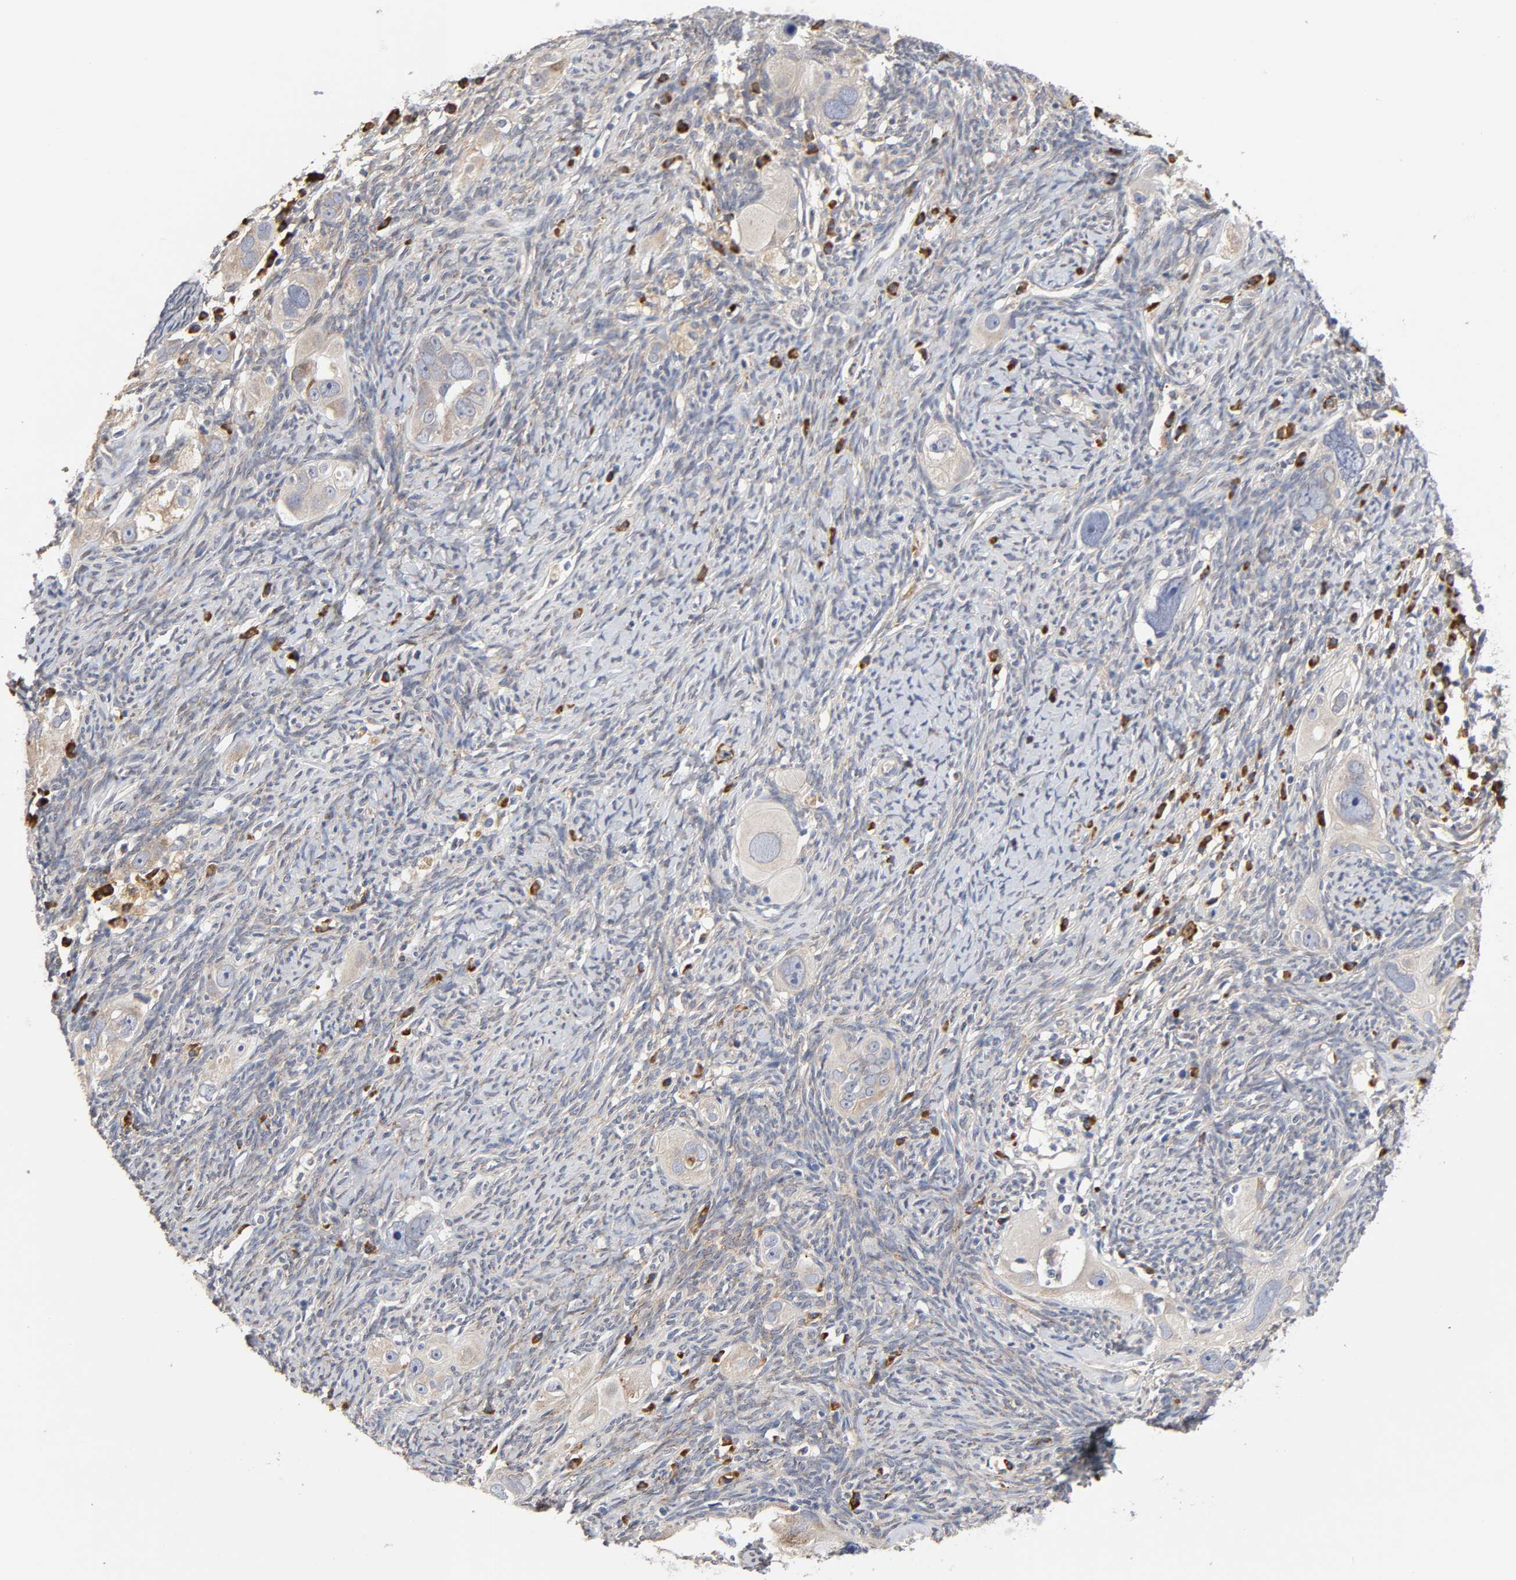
{"staining": {"intensity": "negative", "quantity": "none", "location": "none"}, "tissue": "ovarian cancer", "cell_type": "Tumor cells", "image_type": "cancer", "snomed": [{"axis": "morphology", "description": "Normal tissue, NOS"}, {"axis": "morphology", "description": "Cystadenocarcinoma, serous, NOS"}, {"axis": "topography", "description": "Ovary"}], "caption": "Immunohistochemistry (IHC) histopathology image of ovarian cancer (serous cystadenocarcinoma) stained for a protein (brown), which reveals no expression in tumor cells.", "gene": "HDLBP", "patient": {"sex": "female", "age": 62}}